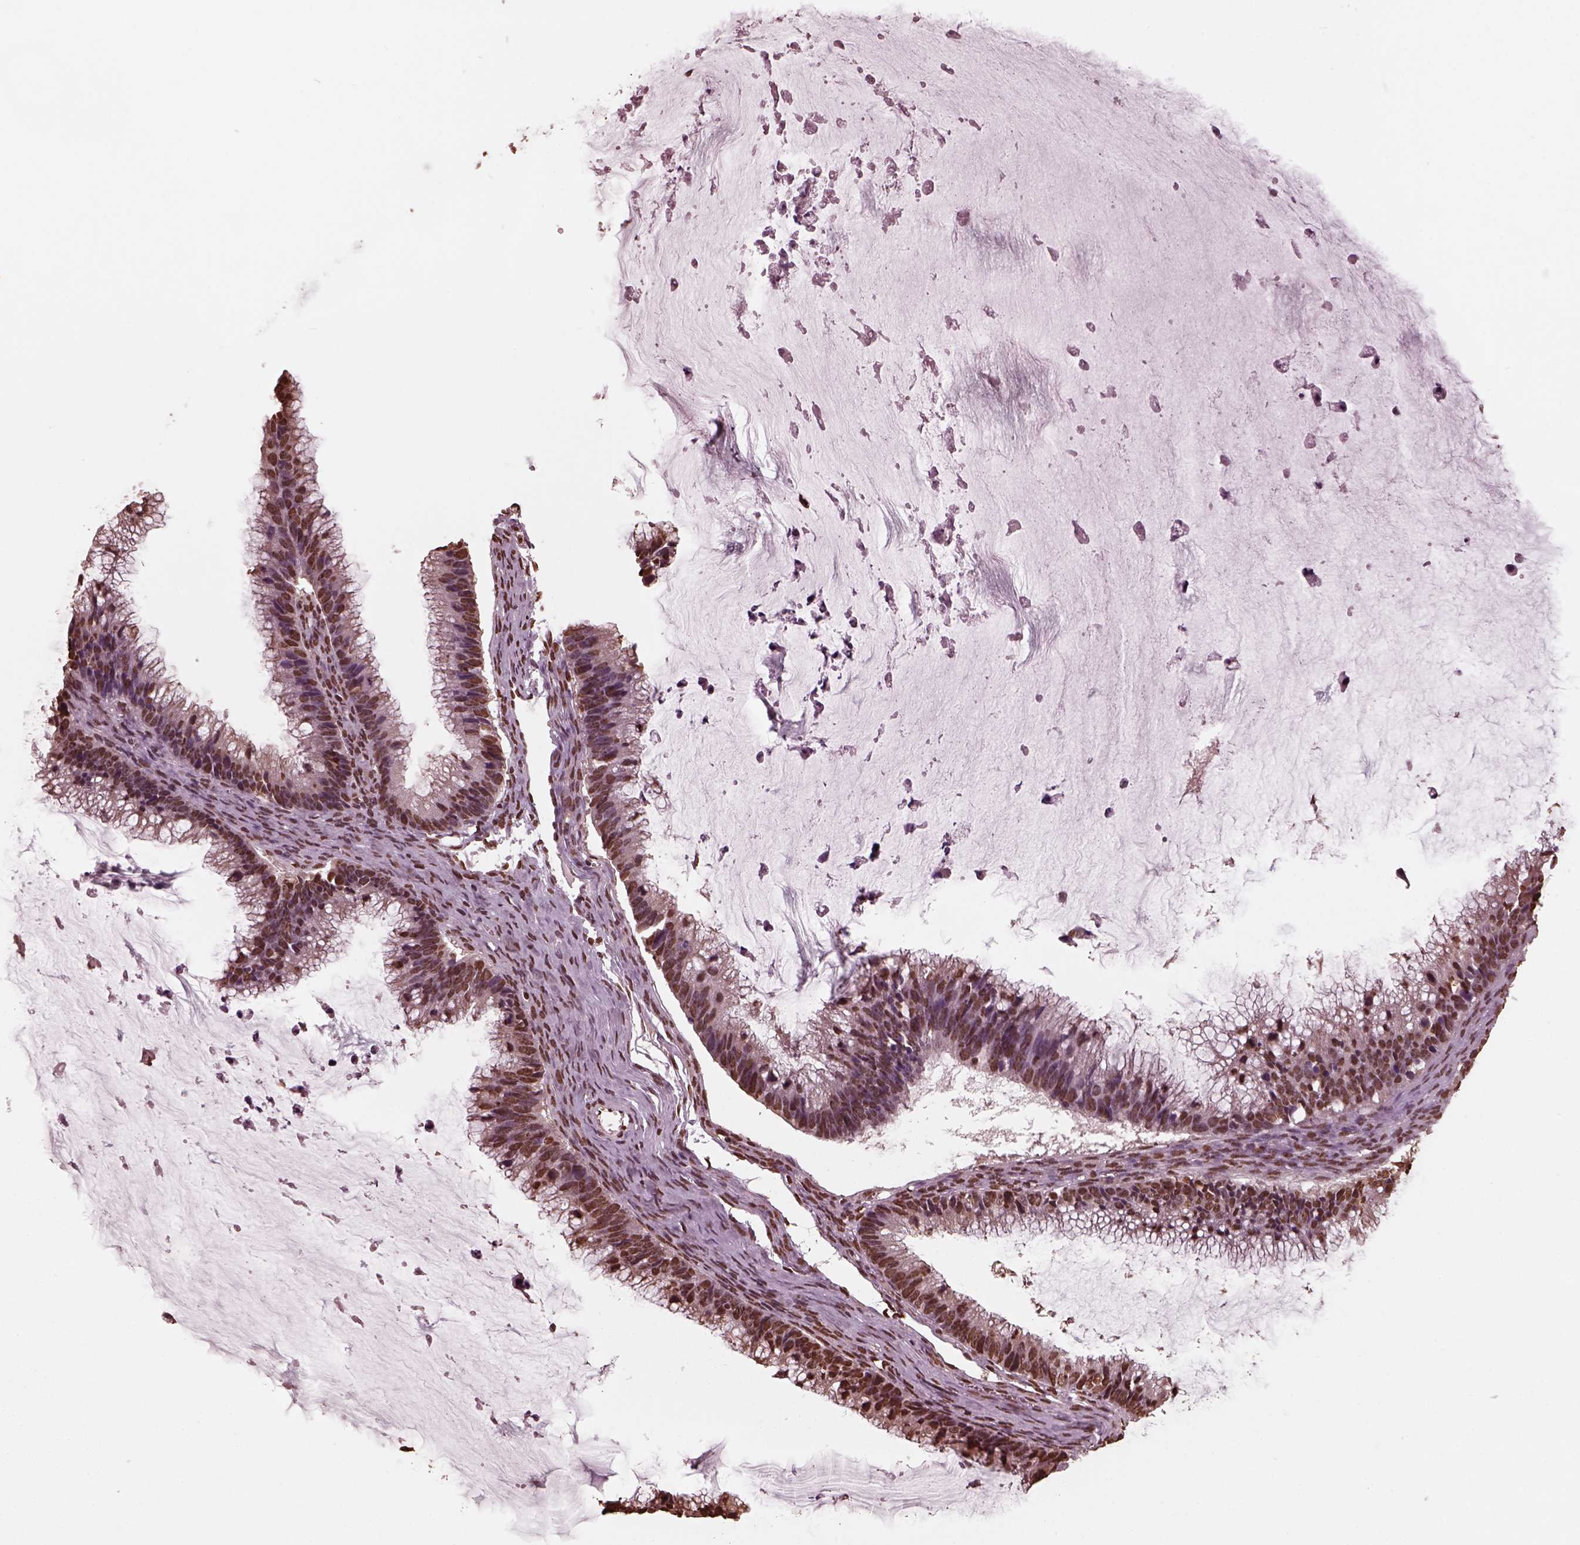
{"staining": {"intensity": "moderate", "quantity": ">75%", "location": "nuclear"}, "tissue": "ovarian cancer", "cell_type": "Tumor cells", "image_type": "cancer", "snomed": [{"axis": "morphology", "description": "Cystadenocarcinoma, mucinous, NOS"}, {"axis": "topography", "description": "Ovary"}], "caption": "The immunohistochemical stain shows moderate nuclear expression in tumor cells of ovarian cancer tissue.", "gene": "NSD1", "patient": {"sex": "female", "age": 38}}